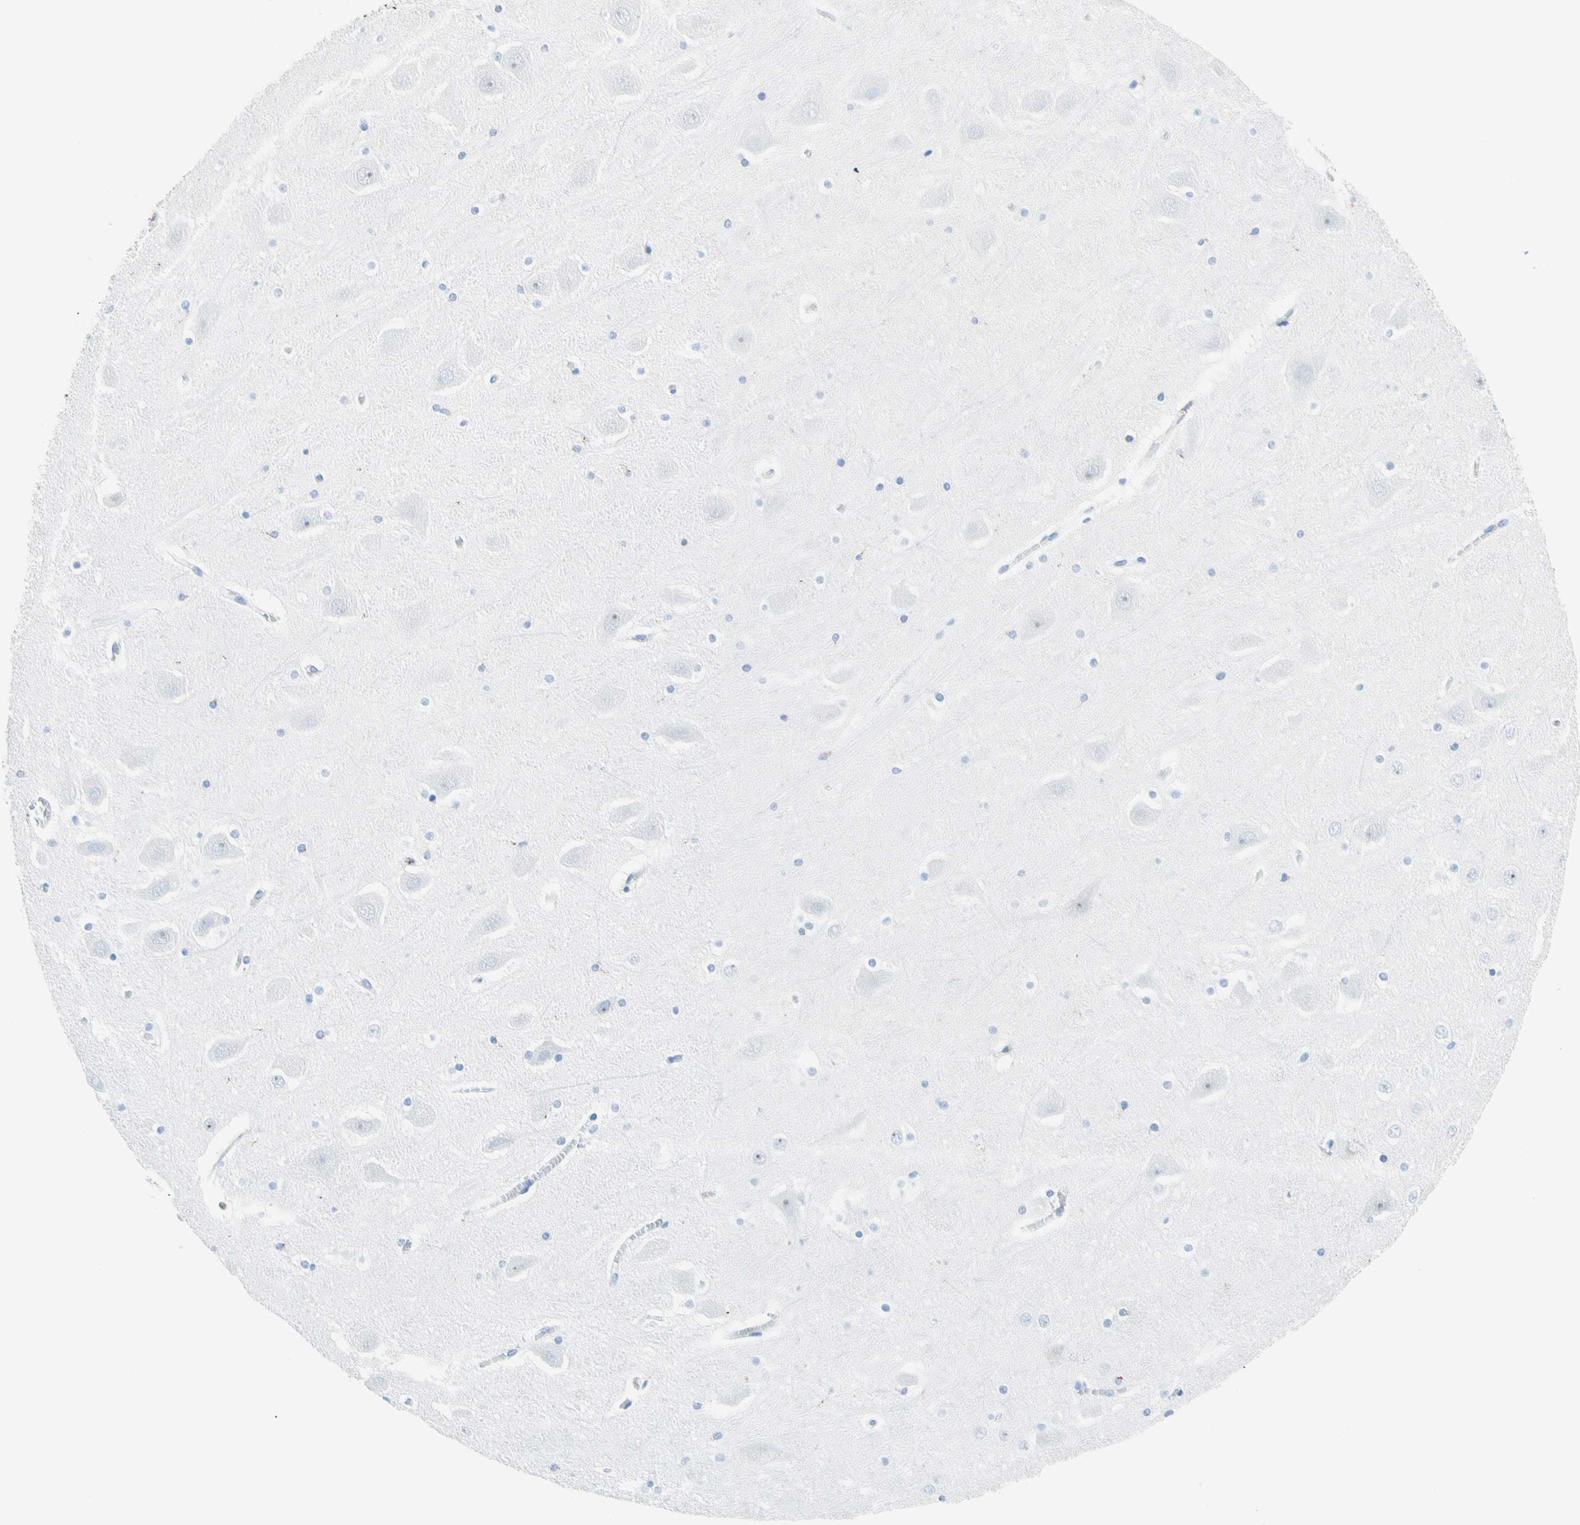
{"staining": {"intensity": "negative", "quantity": "none", "location": "none"}, "tissue": "hippocampus", "cell_type": "Glial cells", "image_type": "normal", "snomed": [{"axis": "morphology", "description": "Normal tissue, NOS"}, {"axis": "topography", "description": "Hippocampus"}], "caption": "Image shows no significant protein expression in glial cells of unremarkable hippocampus.", "gene": "CYSLTR1", "patient": {"sex": "male", "age": 45}}